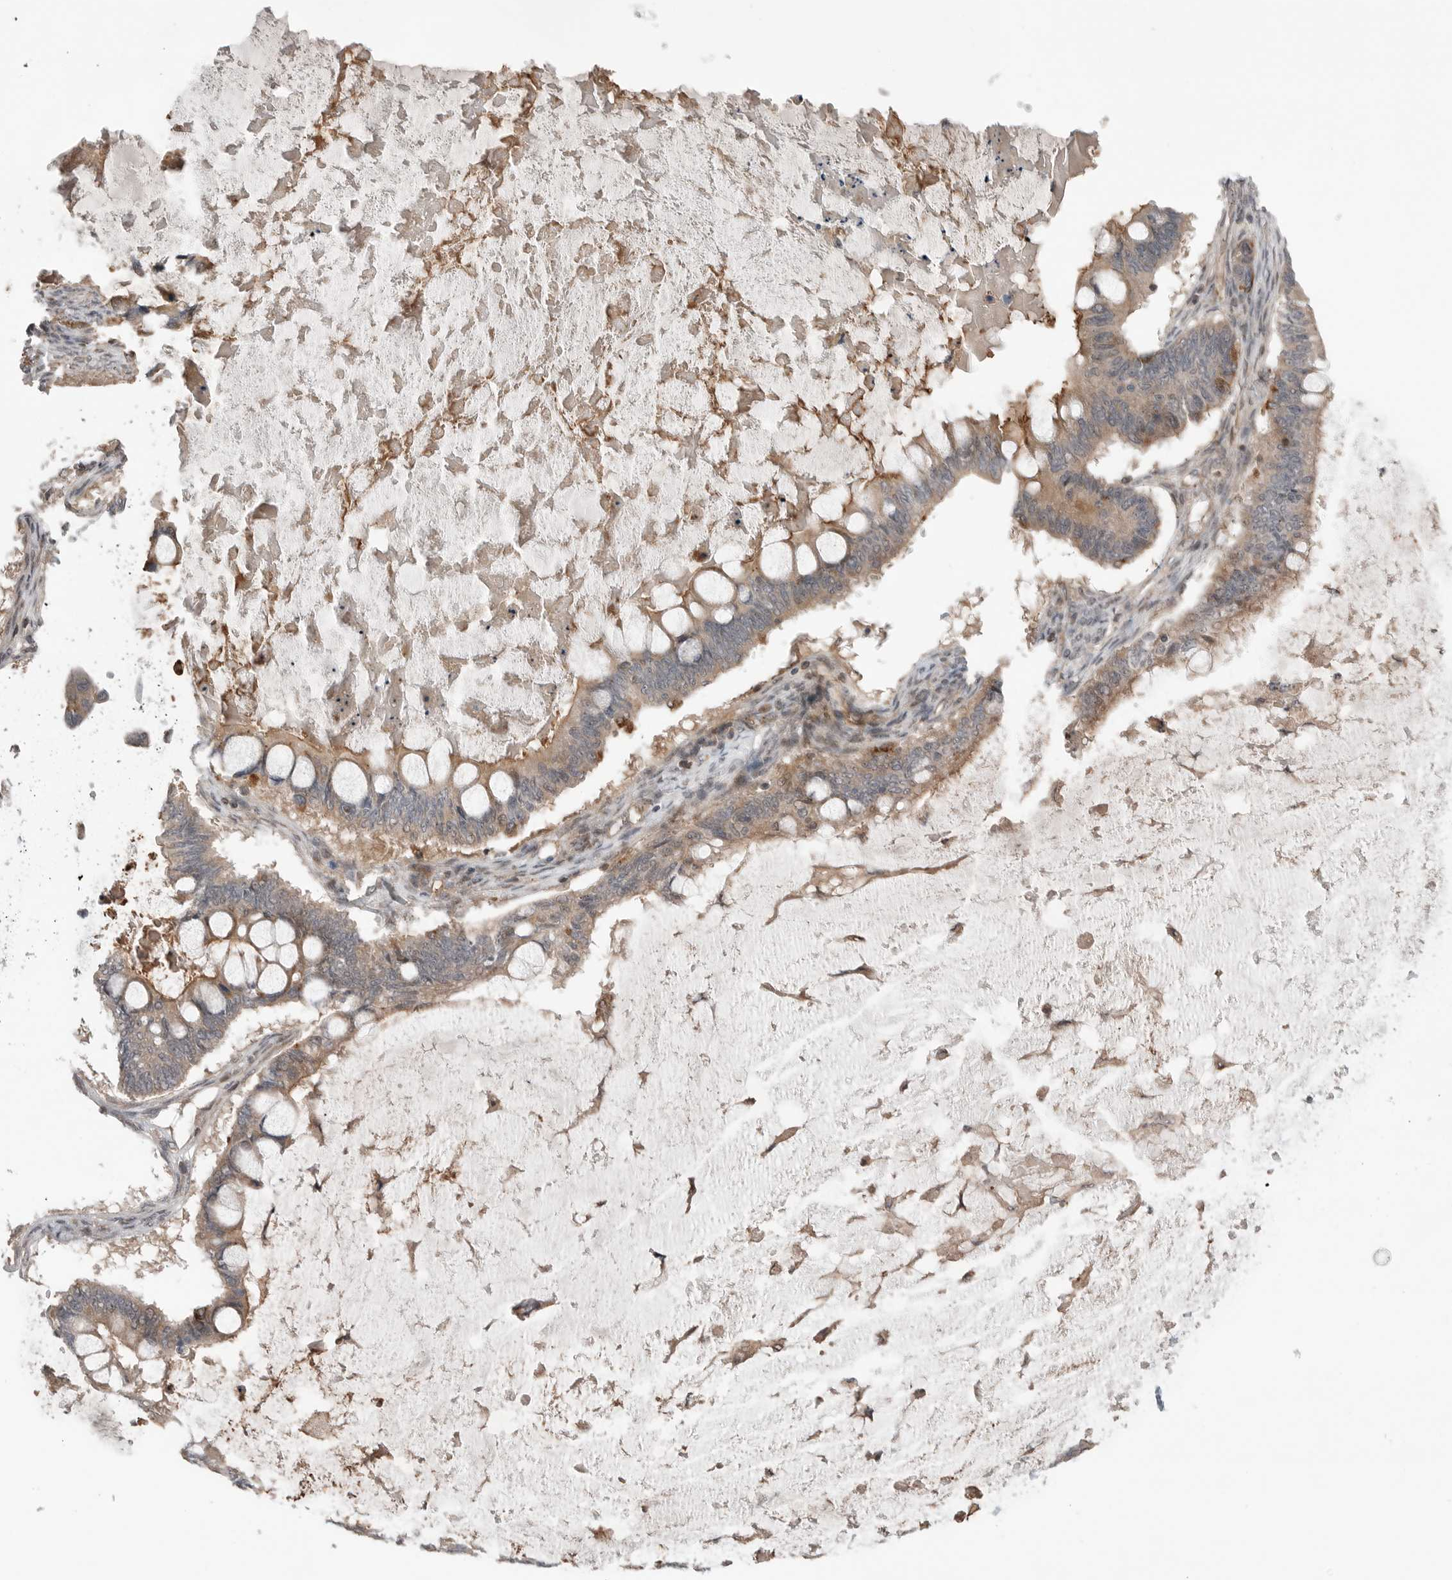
{"staining": {"intensity": "weak", "quantity": ">75%", "location": "cytoplasmic/membranous"}, "tissue": "ovarian cancer", "cell_type": "Tumor cells", "image_type": "cancer", "snomed": [{"axis": "morphology", "description": "Cystadenocarcinoma, mucinous, NOS"}, {"axis": "topography", "description": "Ovary"}], "caption": "Weak cytoplasmic/membranous staining is identified in about >75% of tumor cells in ovarian cancer (mucinous cystadenocarcinoma).", "gene": "PEAK1", "patient": {"sex": "female", "age": 61}}